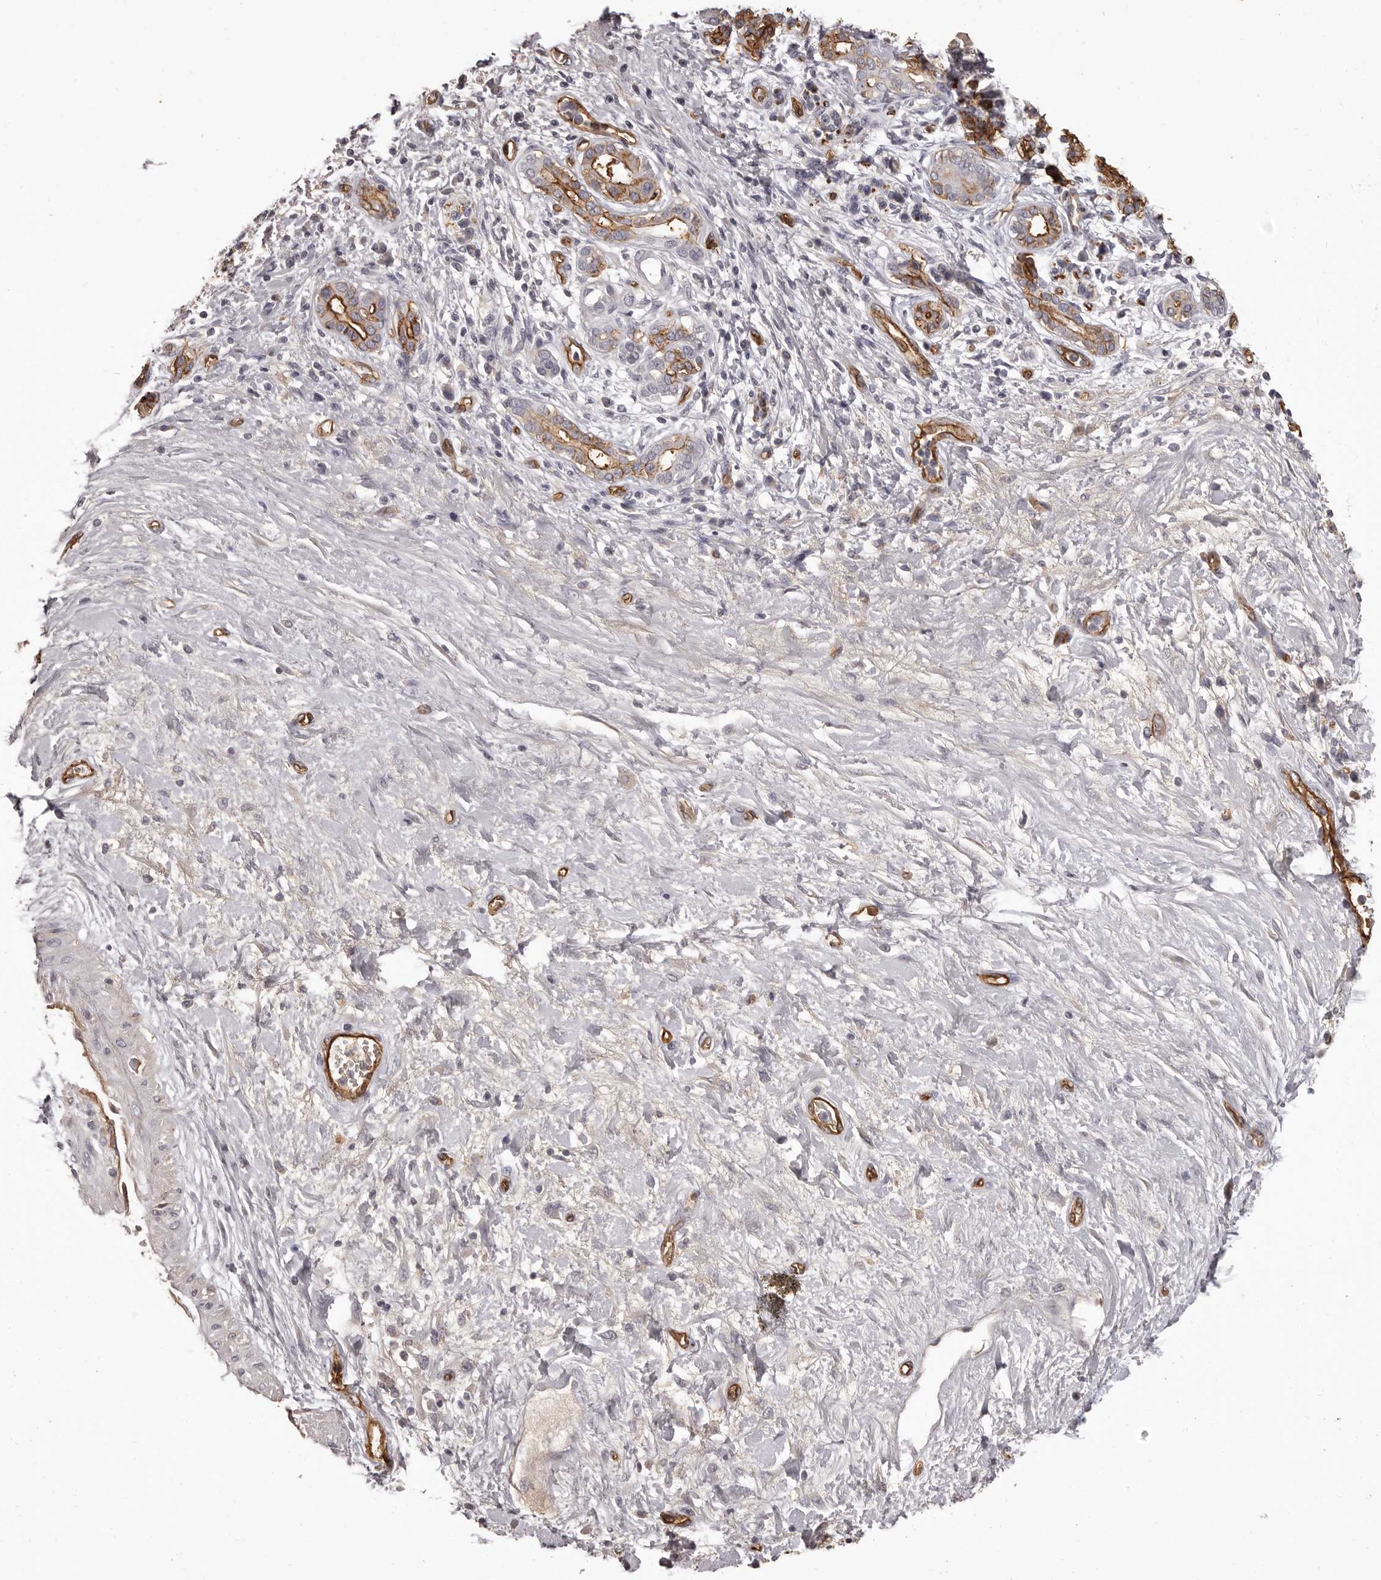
{"staining": {"intensity": "moderate", "quantity": "25%-75%", "location": "cytoplasmic/membranous"}, "tissue": "pancreatic cancer", "cell_type": "Tumor cells", "image_type": "cancer", "snomed": [{"axis": "morphology", "description": "Adenocarcinoma, NOS"}, {"axis": "topography", "description": "Pancreas"}], "caption": "Human pancreatic cancer stained with a protein marker exhibits moderate staining in tumor cells.", "gene": "GPR78", "patient": {"sex": "male", "age": 78}}